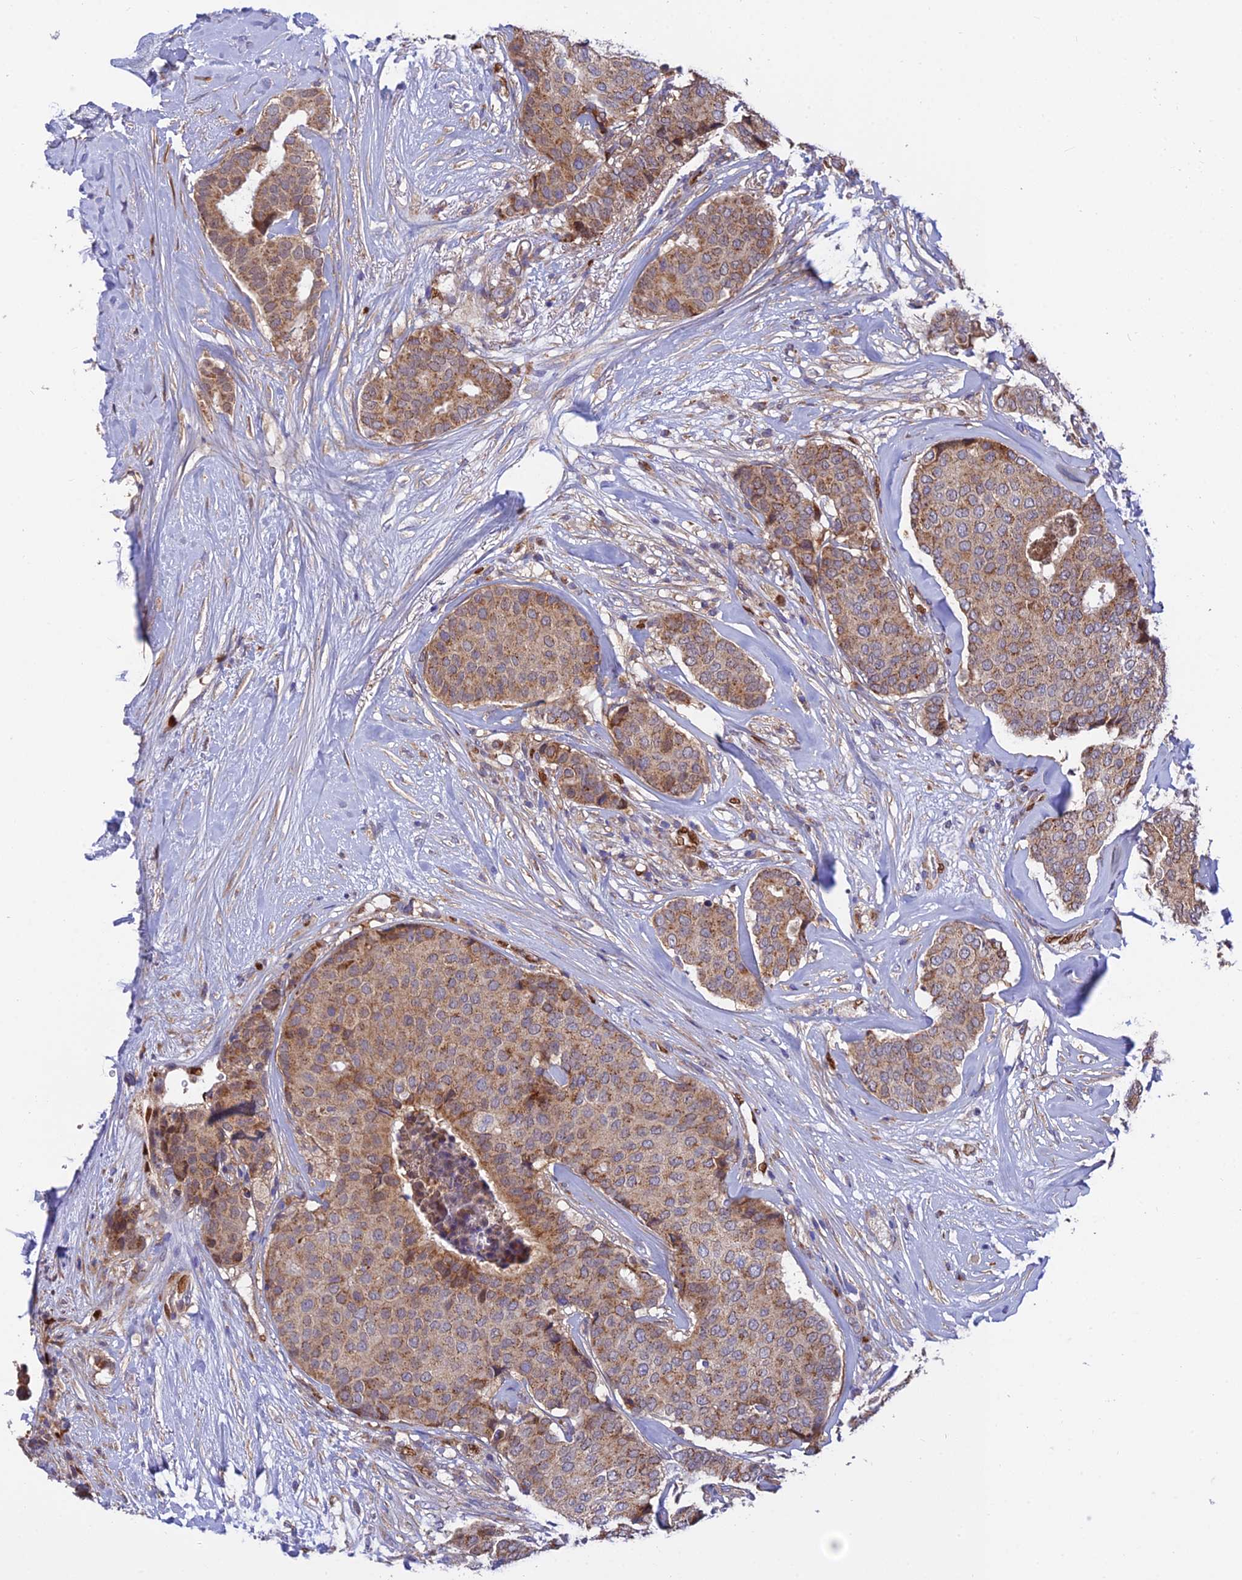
{"staining": {"intensity": "moderate", "quantity": ">75%", "location": "cytoplasmic/membranous"}, "tissue": "breast cancer", "cell_type": "Tumor cells", "image_type": "cancer", "snomed": [{"axis": "morphology", "description": "Duct carcinoma"}, {"axis": "topography", "description": "Breast"}], "caption": "Approximately >75% of tumor cells in human breast cancer display moderate cytoplasmic/membranous protein staining as visualized by brown immunohistochemical staining.", "gene": "PODNL1", "patient": {"sex": "female", "age": 75}}